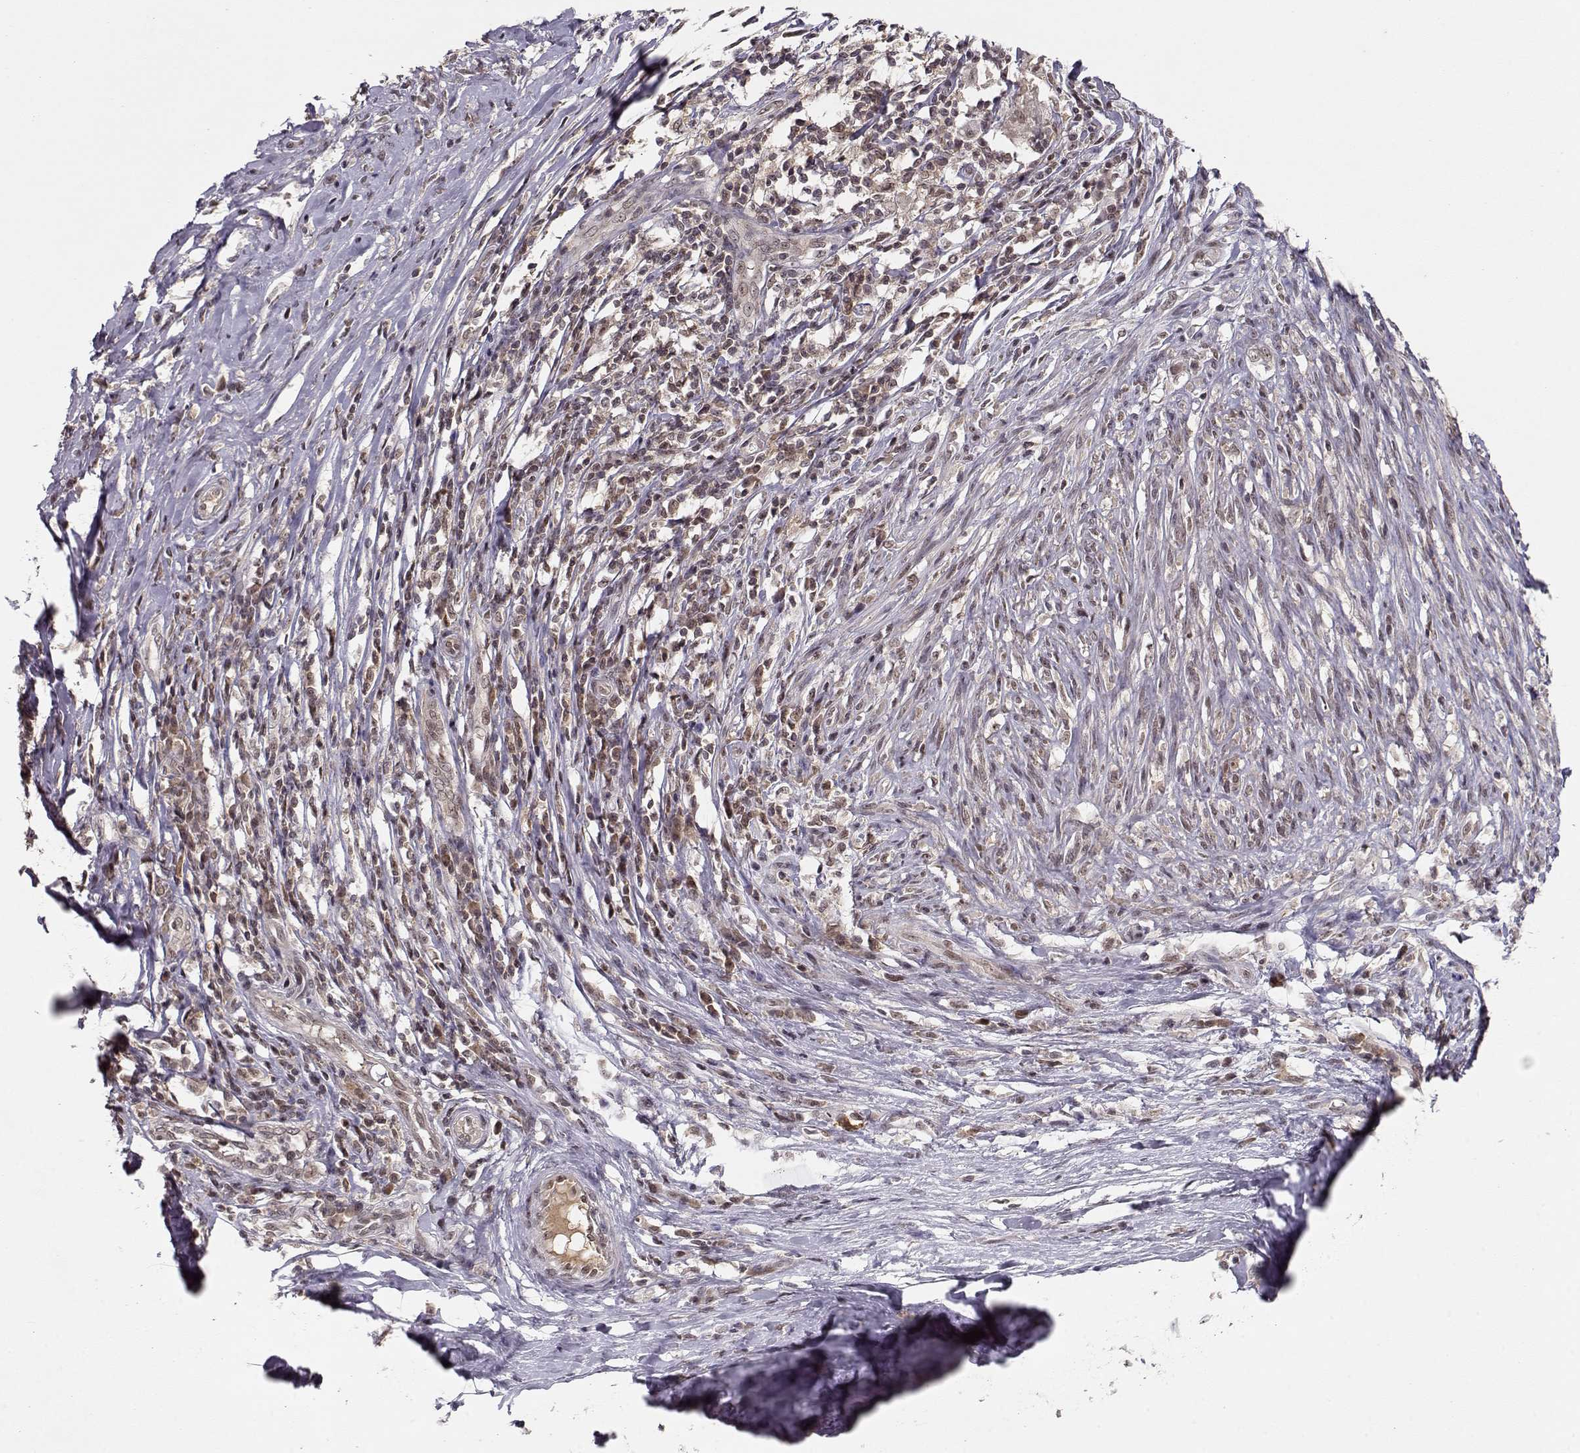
{"staining": {"intensity": "weak", "quantity": "25%-75%", "location": "nuclear"}, "tissue": "melanoma", "cell_type": "Tumor cells", "image_type": "cancer", "snomed": [{"axis": "morphology", "description": "Malignant melanoma, NOS"}, {"axis": "topography", "description": "Skin"}], "caption": "IHC (DAB) staining of malignant melanoma shows weak nuclear protein expression in approximately 25%-75% of tumor cells.", "gene": "CSNK2A1", "patient": {"sex": "female", "age": 91}}